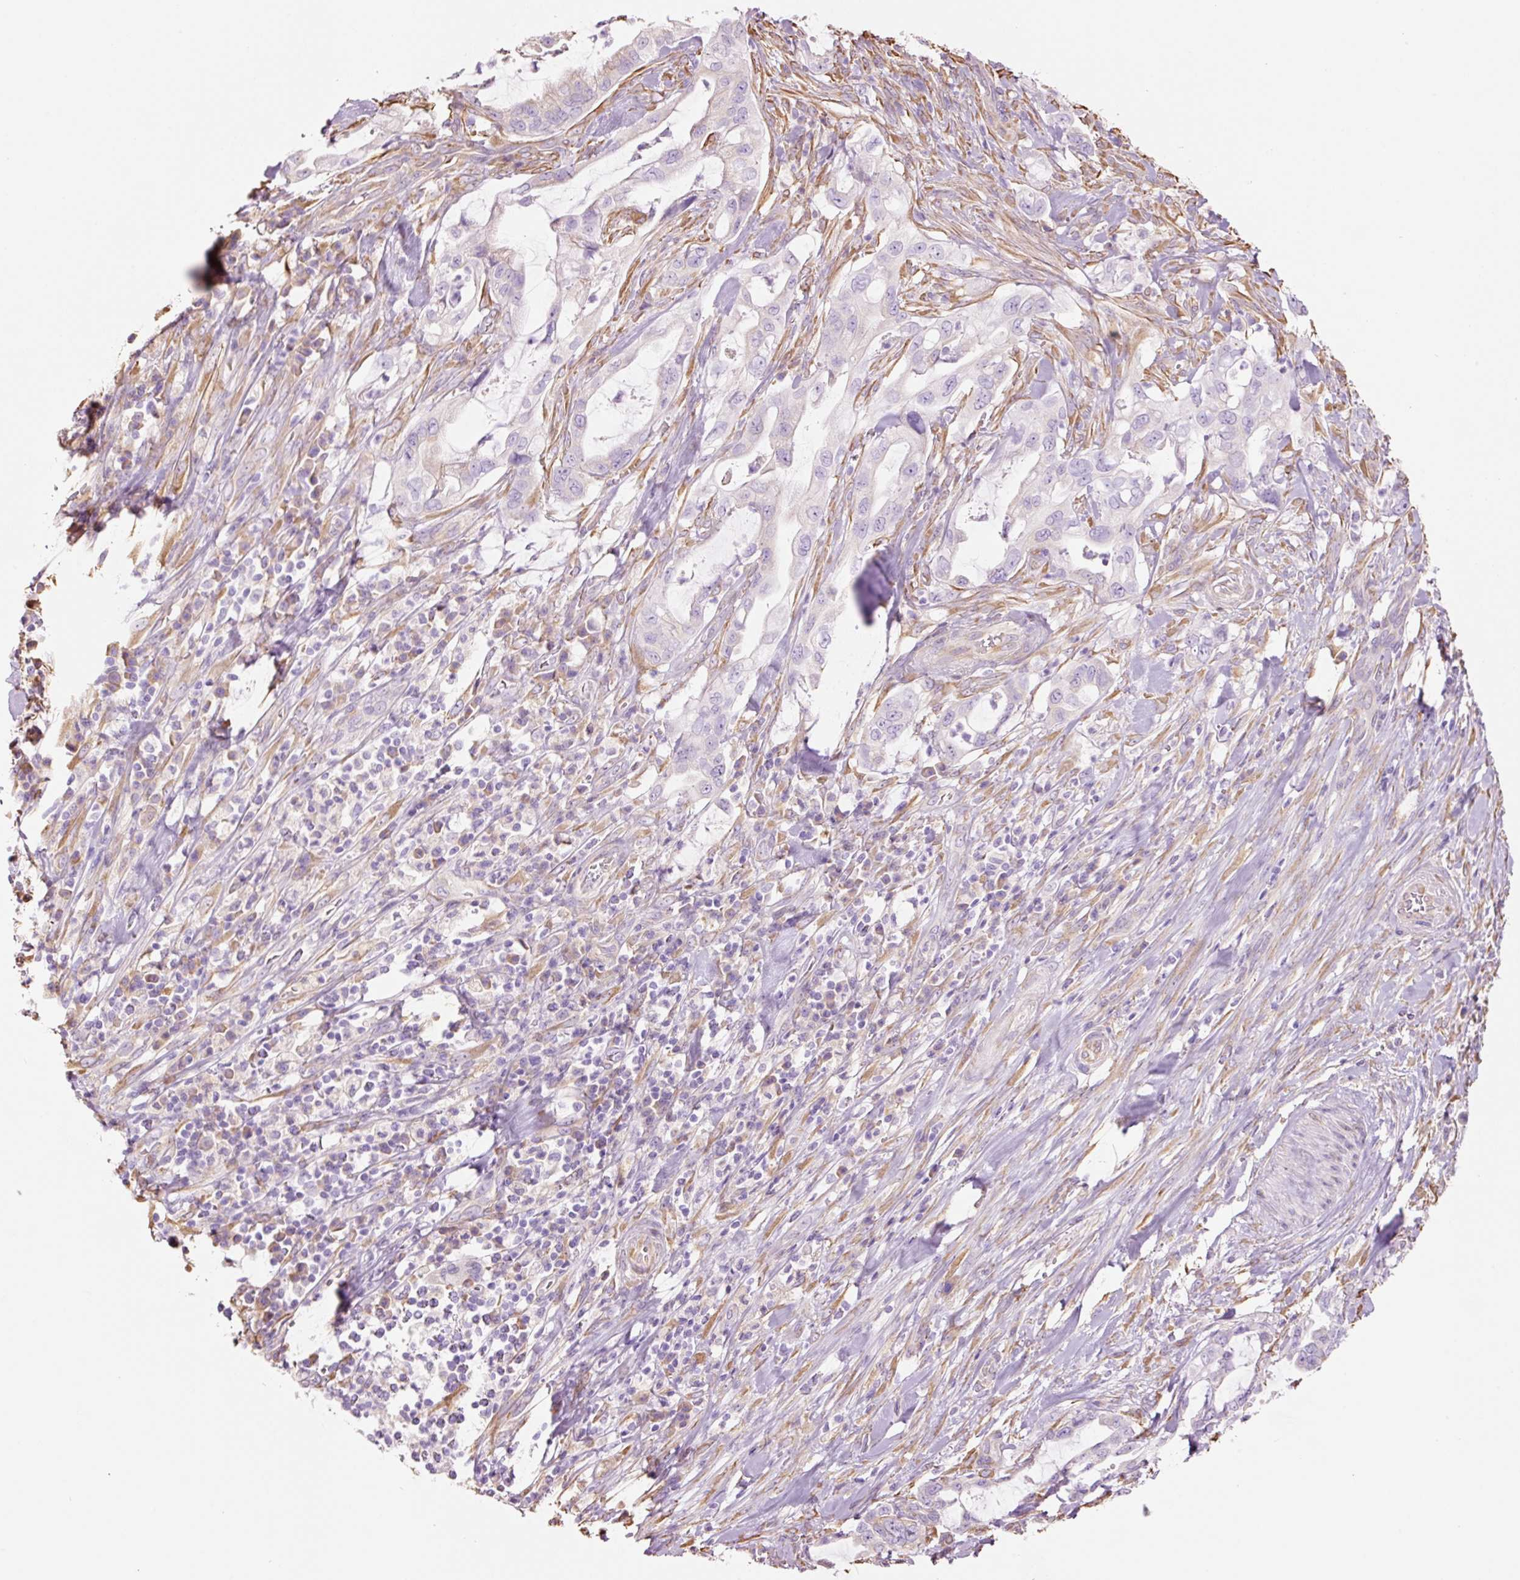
{"staining": {"intensity": "negative", "quantity": "none", "location": "none"}, "tissue": "pancreatic cancer", "cell_type": "Tumor cells", "image_type": "cancer", "snomed": [{"axis": "morphology", "description": "Adenocarcinoma, NOS"}, {"axis": "topography", "description": "Pancreas"}], "caption": "Tumor cells are negative for protein expression in human pancreatic adenocarcinoma.", "gene": "GCG", "patient": {"sex": "female", "age": 61}}